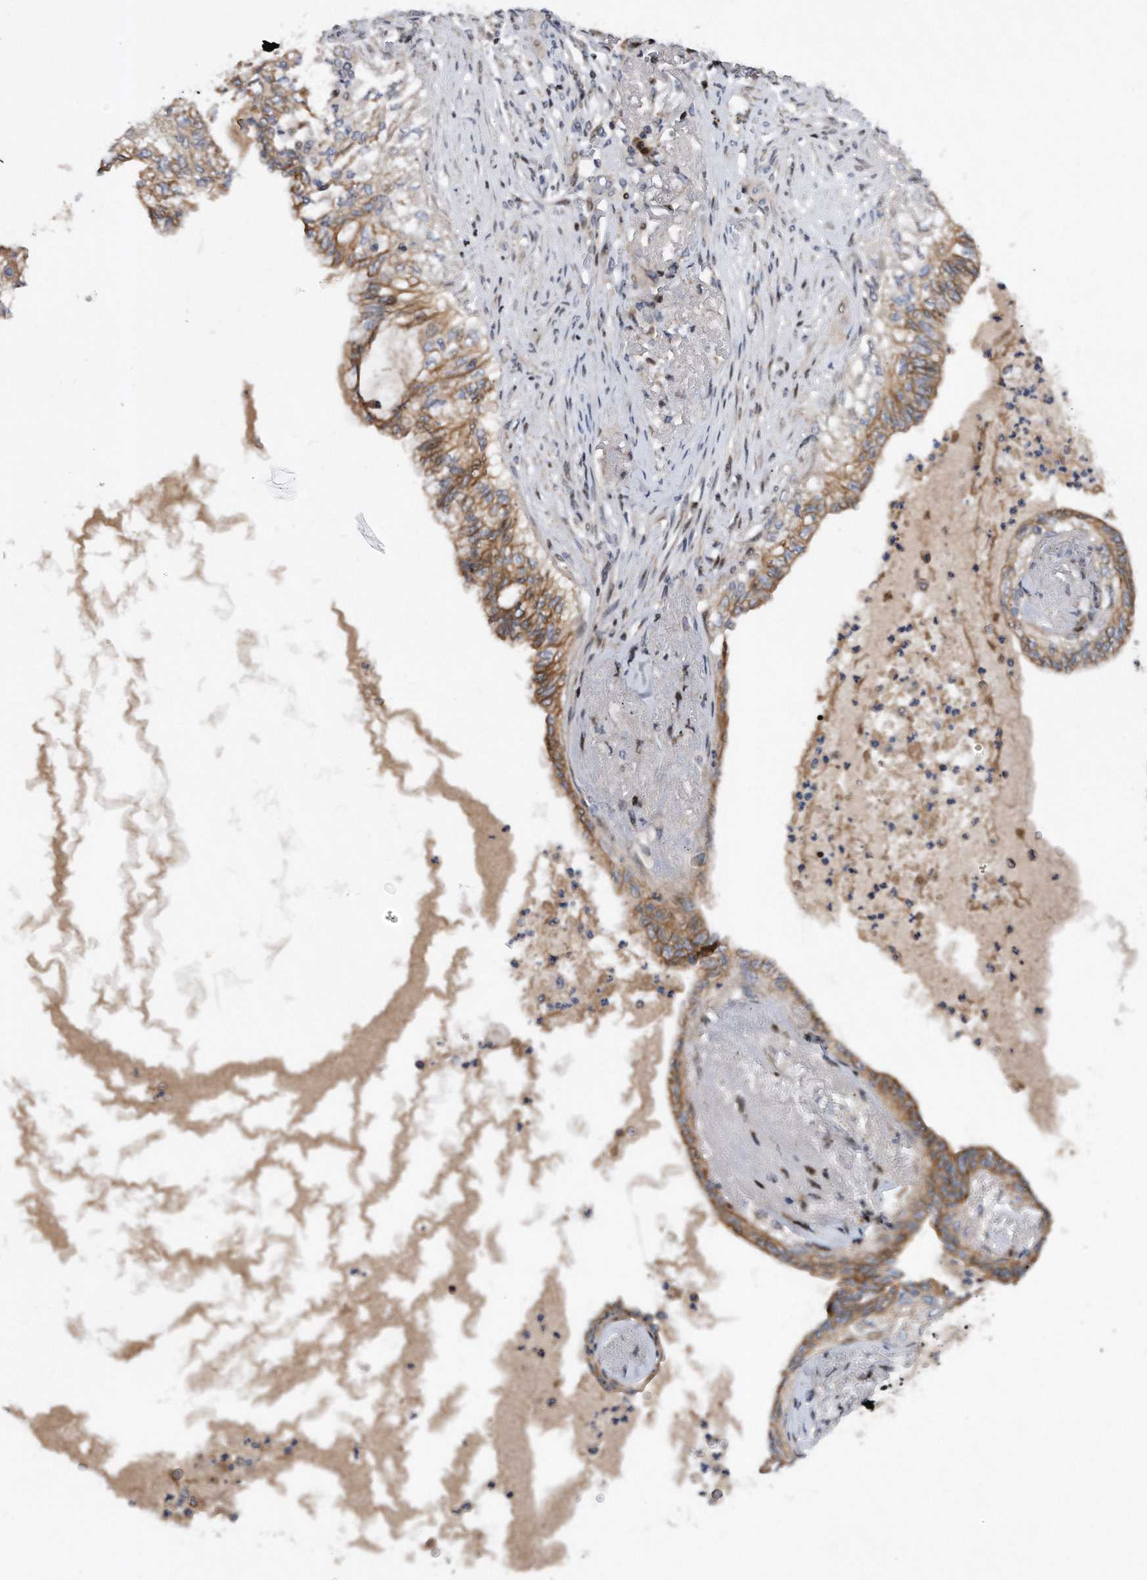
{"staining": {"intensity": "moderate", "quantity": ">75%", "location": "cytoplasmic/membranous"}, "tissue": "lung cancer", "cell_type": "Tumor cells", "image_type": "cancer", "snomed": [{"axis": "morphology", "description": "Adenocarcinoma, NOS"}, {"axis": "topography", "description": "Lung"}], "caption": "A high-resolution image shows immunohistochemistry staining of lung cancer, which displays moderate cytoplasmic/membranous positivity in approximately >75% of tumor cells.", "gene": "CDH12", "patient": {"sex": "female", "age": 70}}